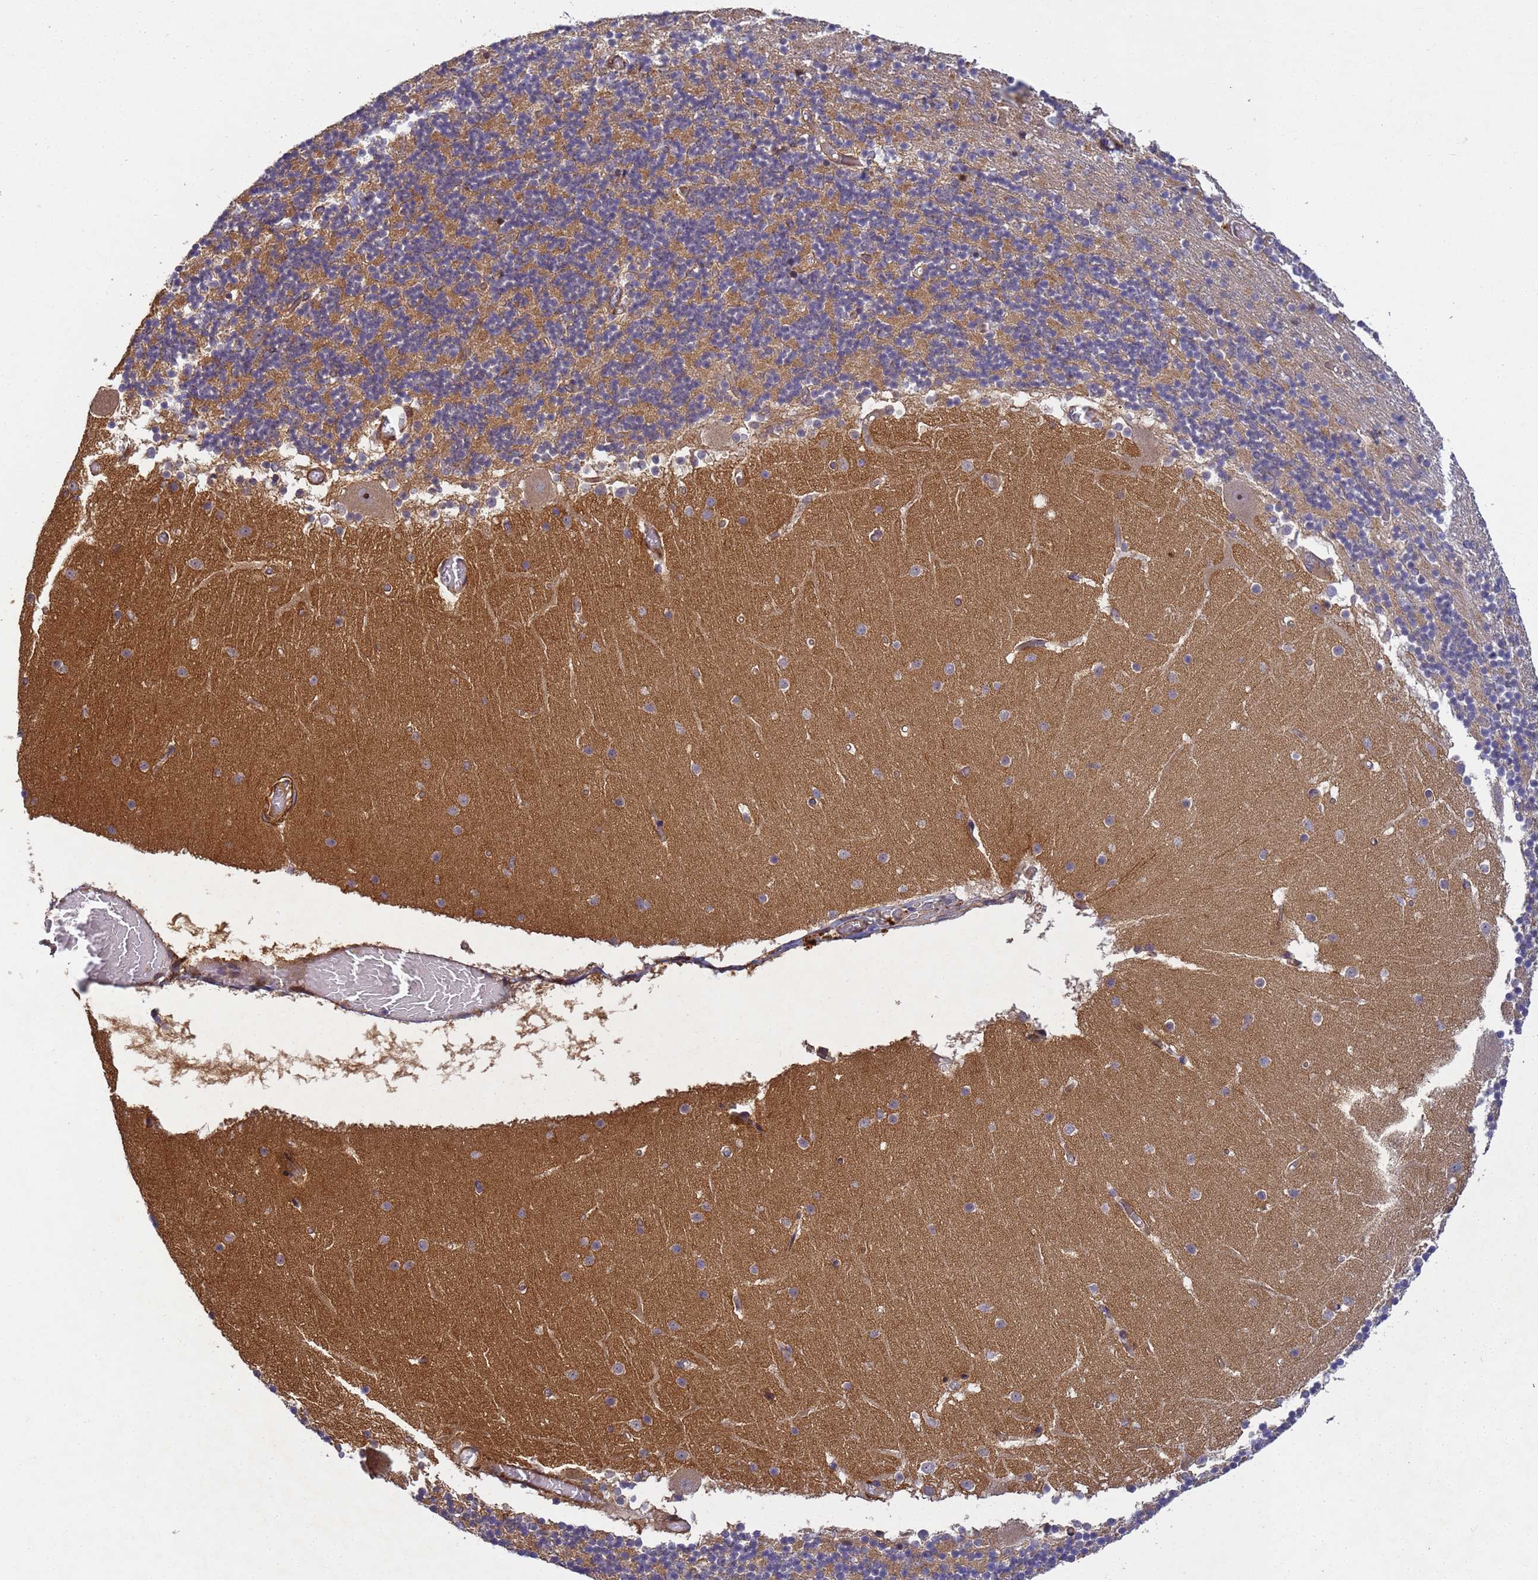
{"staining": {"intensity": "weak", "quantity": "25%-75%", "location": "cytoplasmic/membranous"}, "tissue": "cerebellum", "cell_type": "Cells in granular layer", "image_type": "normal", "snomed": [{"axis": "morphology", "description": "Normal tissue, NOS"}, {"axis": "topography", "description": "Cerebellum"}], "caption": "DAB immunohistochemical staining of normal cerebellum exhibits weak cytoplasmic/membranous protein staining in about 25%-75% of cells in granular layer.", "gene": "RALGAPA2", "patient": {"sex": "female", "age": 28}}